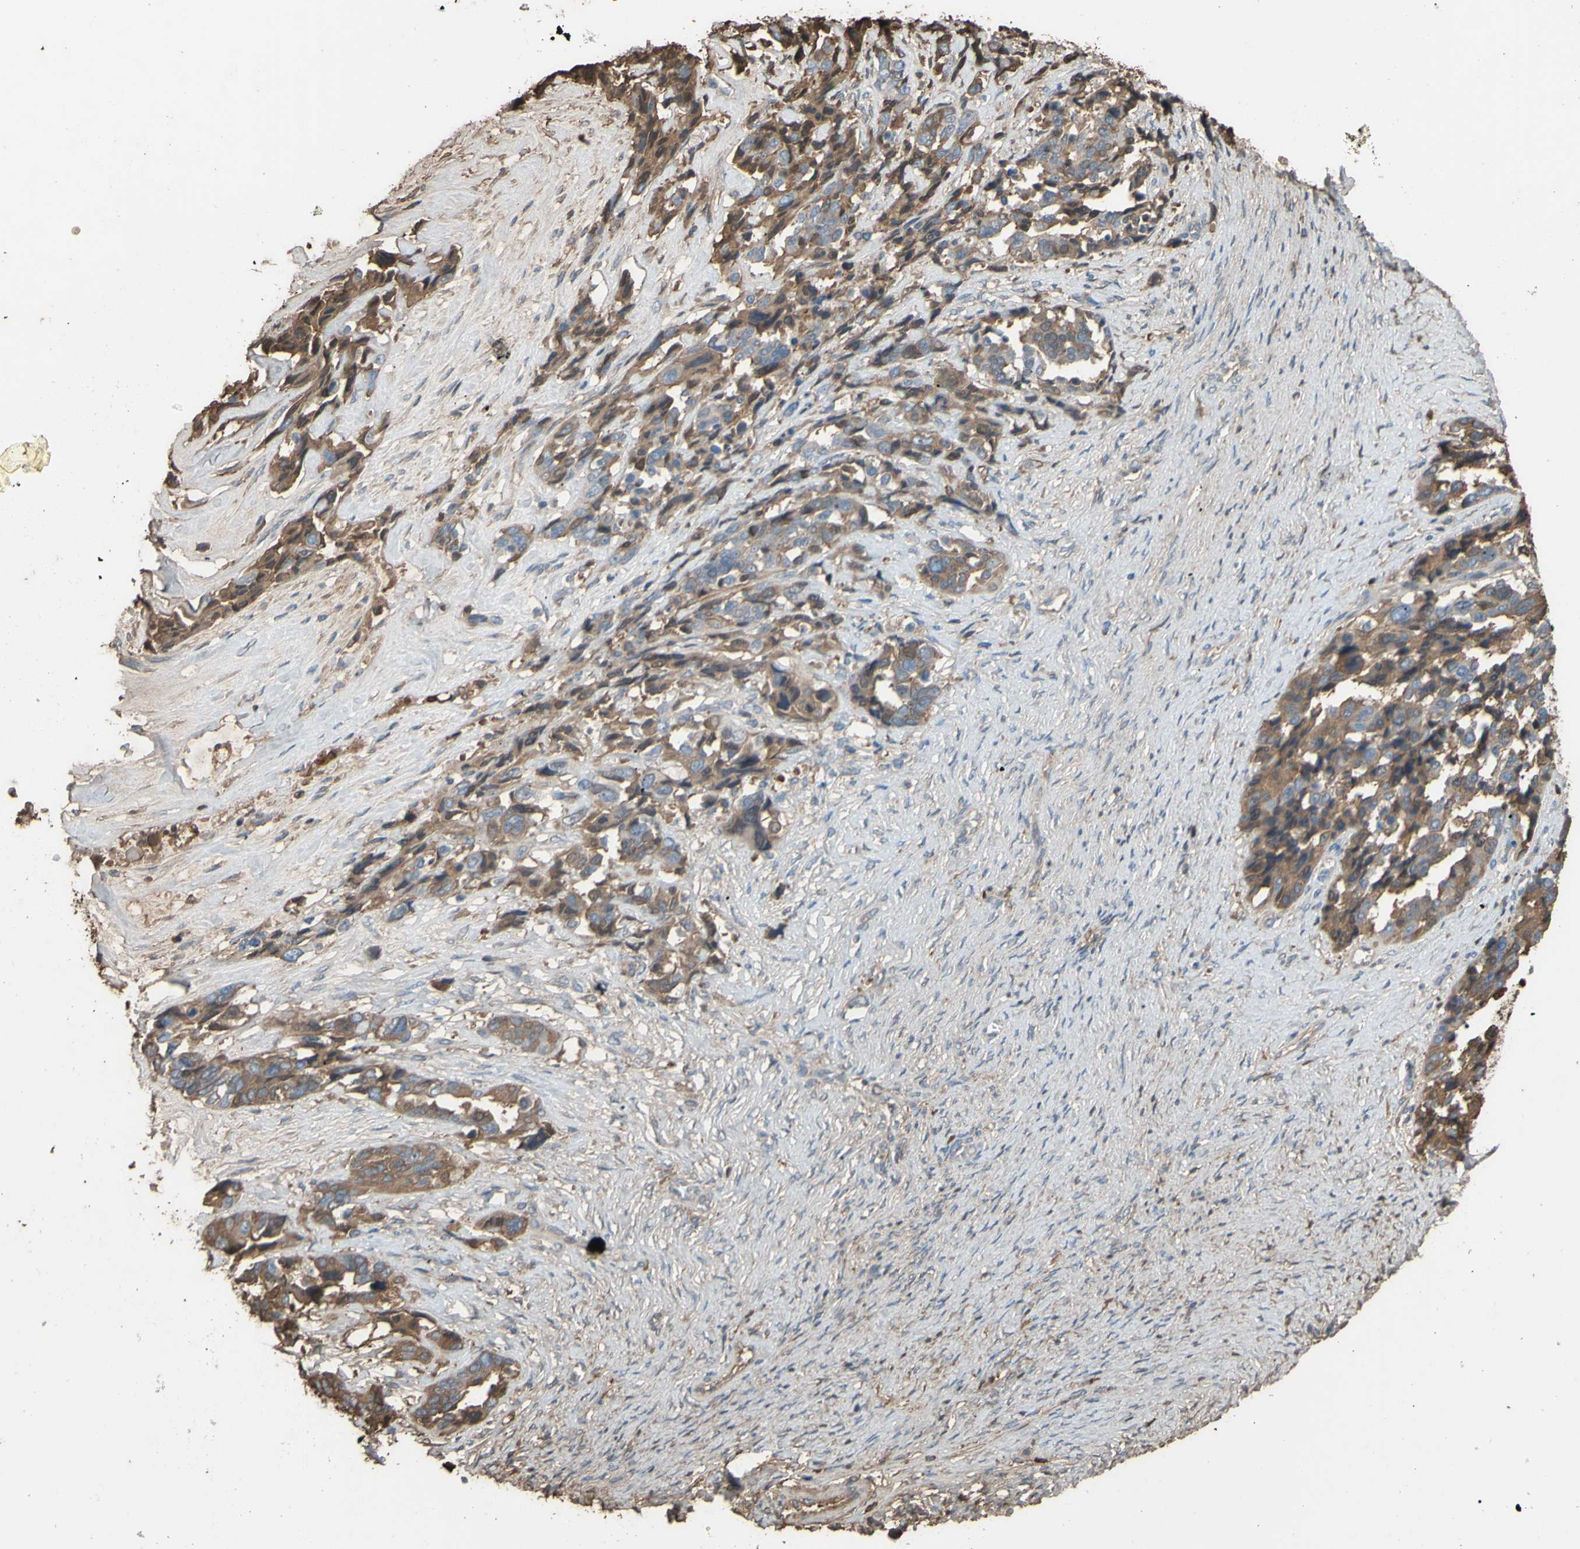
{"staining": {"intensity": "moderate", "quantity": "25%-75%", "location": "cytoplasmic/membranous"}, "tissue": "ovarian cancer", "cell_type": "Tumor cells", "image_type": "cancer", "snomed": [{"axis": "morphology", "description": "Cystadenocarcinoma, serous, NOS"}, {"axis": "topography", "description": "Ovary"}], "caption": "Ovarian serous cystadenocarcinoma stained with a brown dye shows moderate cytoplasmic/membranous positive staining in approximately 25%-75% of tumor cells.", "gene": "PTGDS", "patient": {"sex": "female", "age": 44}}